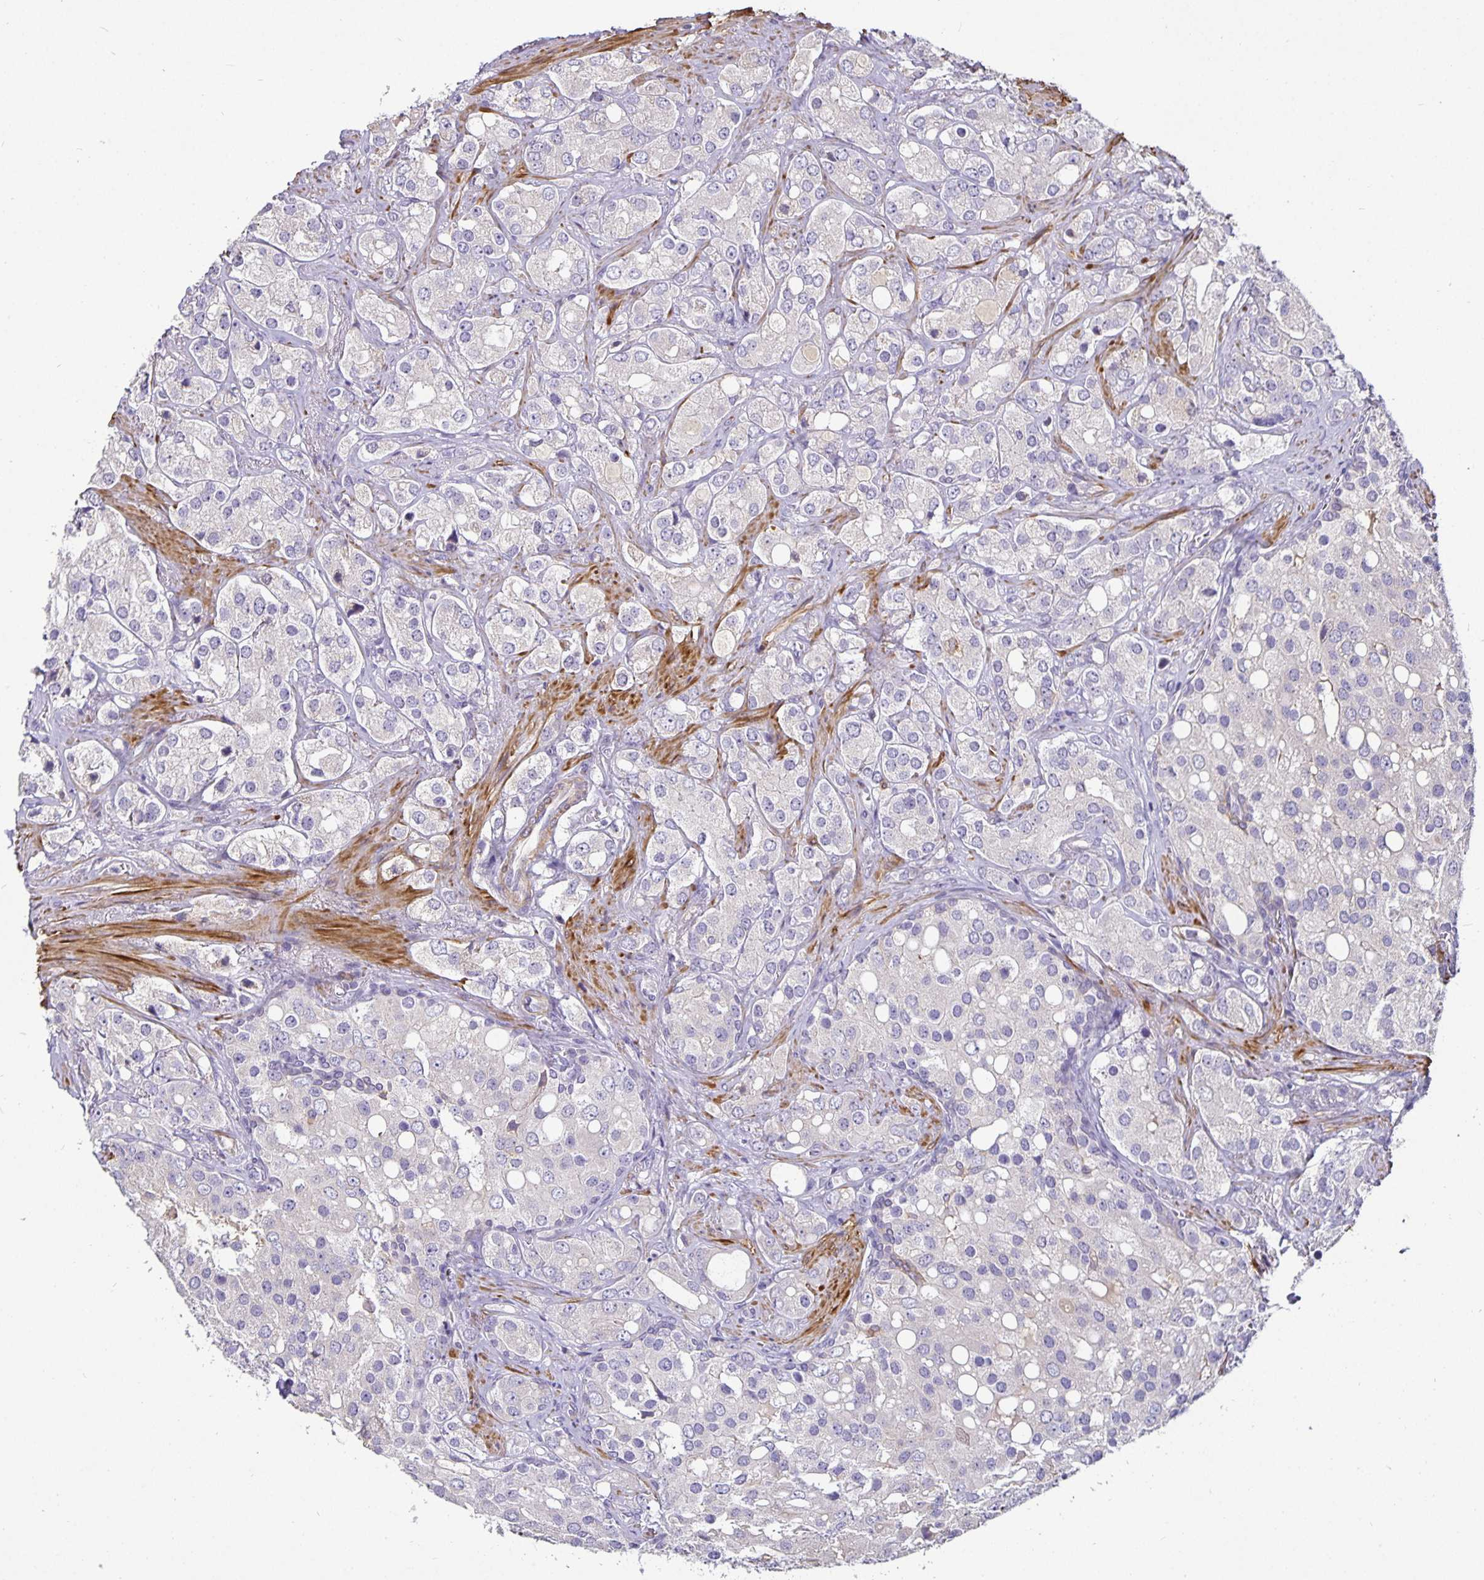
{"staining": {"intensity": "negative", "quantity": "none", "location": "none"}, "tissue": "prostate cancer", "cell_type": "Tumor cells", "image_type": "cancer", "snomed": [{"axis": "morphology", "description": "Adenocarcinoma, High grade"}, {"axis": "topography", "description": "Prostate"}], "caption": "Prostate high-grade adenocarcinoma was stained to show a protein in brown. There is no significant staining in tumor cells.", "gene": "CA12", "patient": {"sex": "male", "age": 67}}